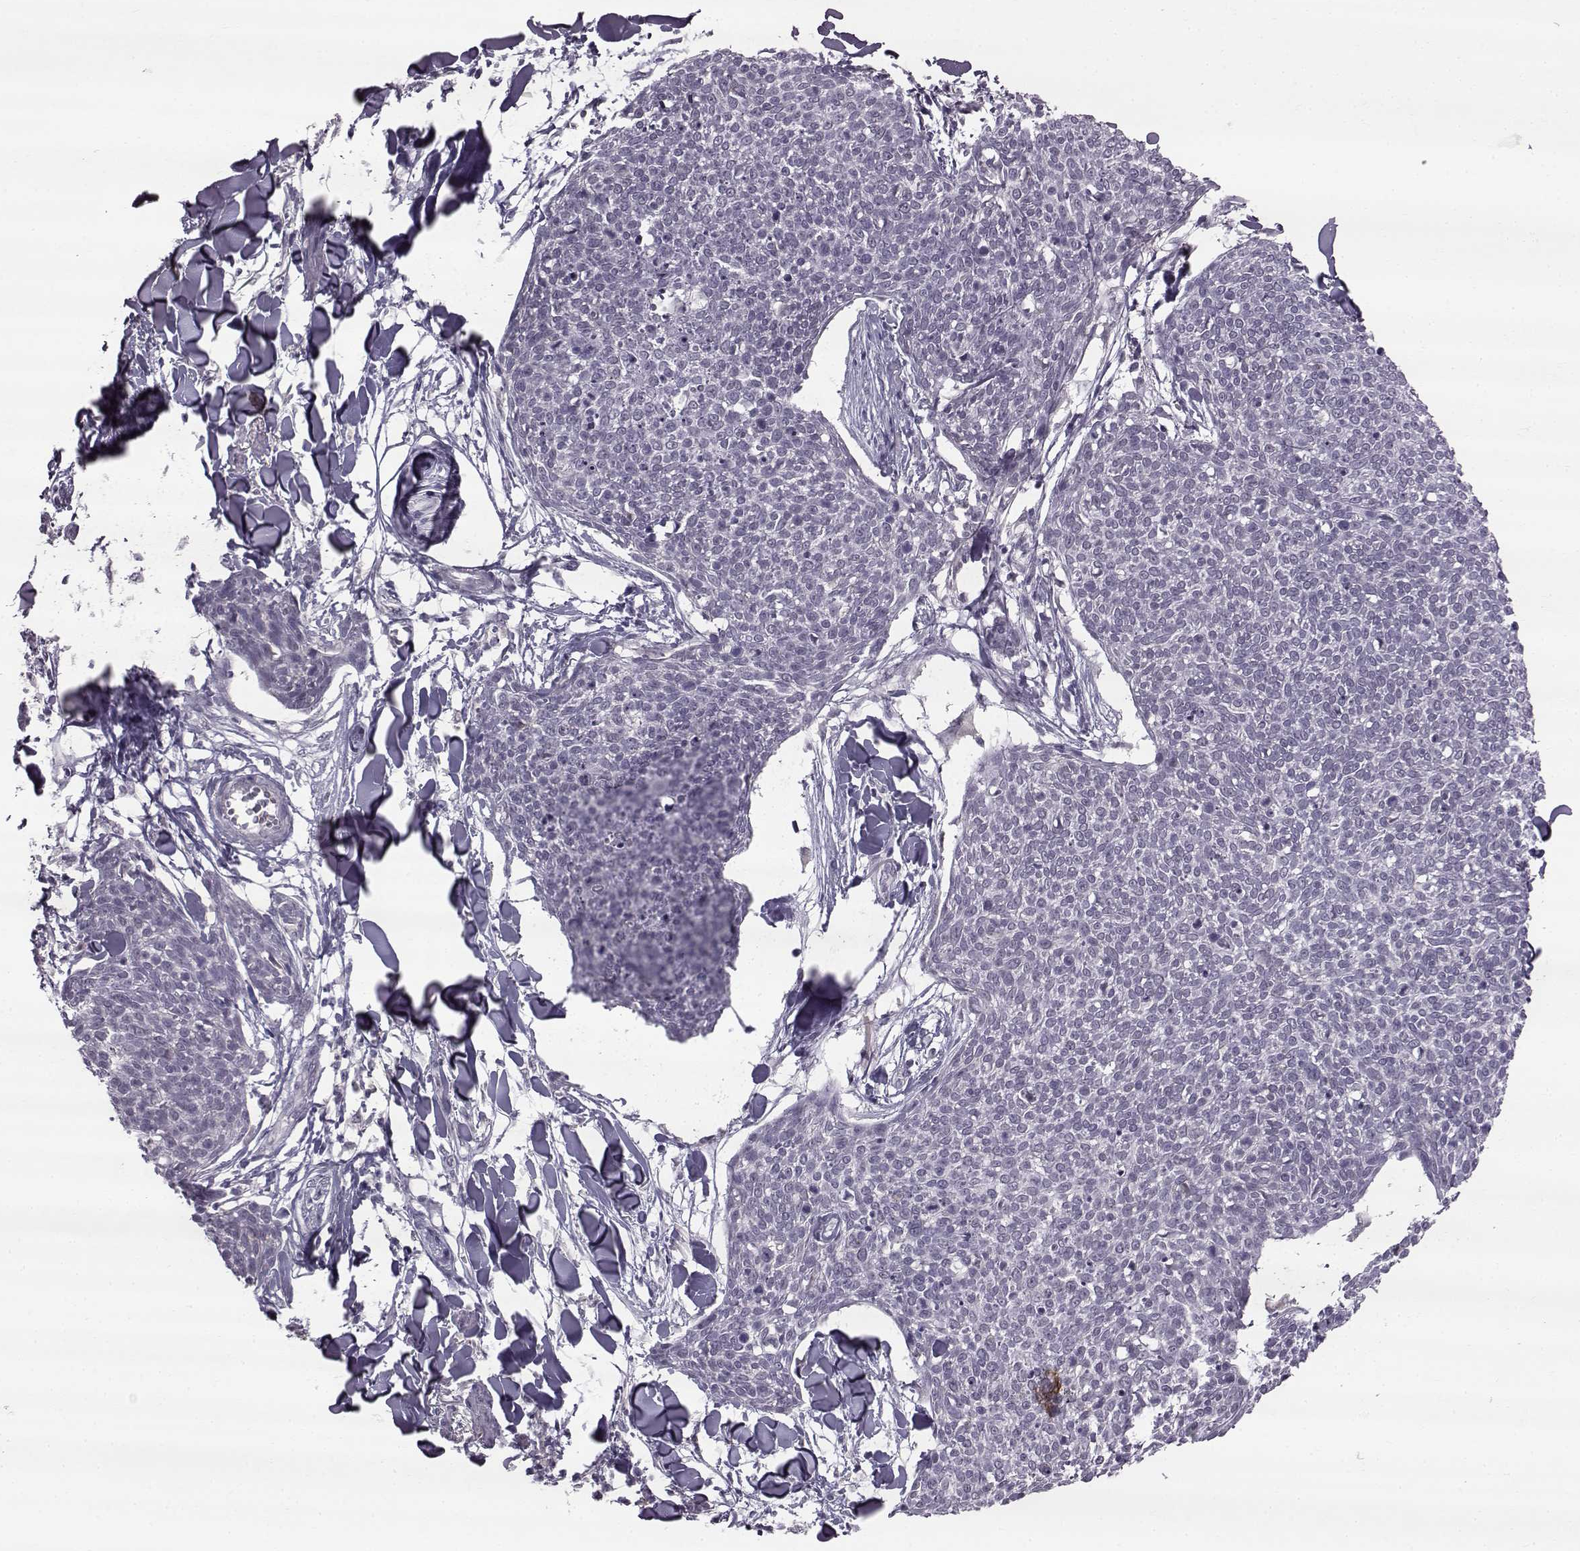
{"staining": {"intensity": "negative", "quantity": "none", "location": "none"}, "tissue": "skin cancer", "cell_type": "Tumor cells", "image_type": "cancer", "snomed": [{"axis": "morphology", "description": "Squamous cell carcinoma, NOS"}, {"axis": "topography", "description": "Skin"}, {"axis": "topography", "description": "Vulva"}], "caption": "There is no significant positivity in tumor cells of skin squamous cell carcinoma.", "gene": "SLC28A2", "patient": {"sex": "female", "age": 75}}